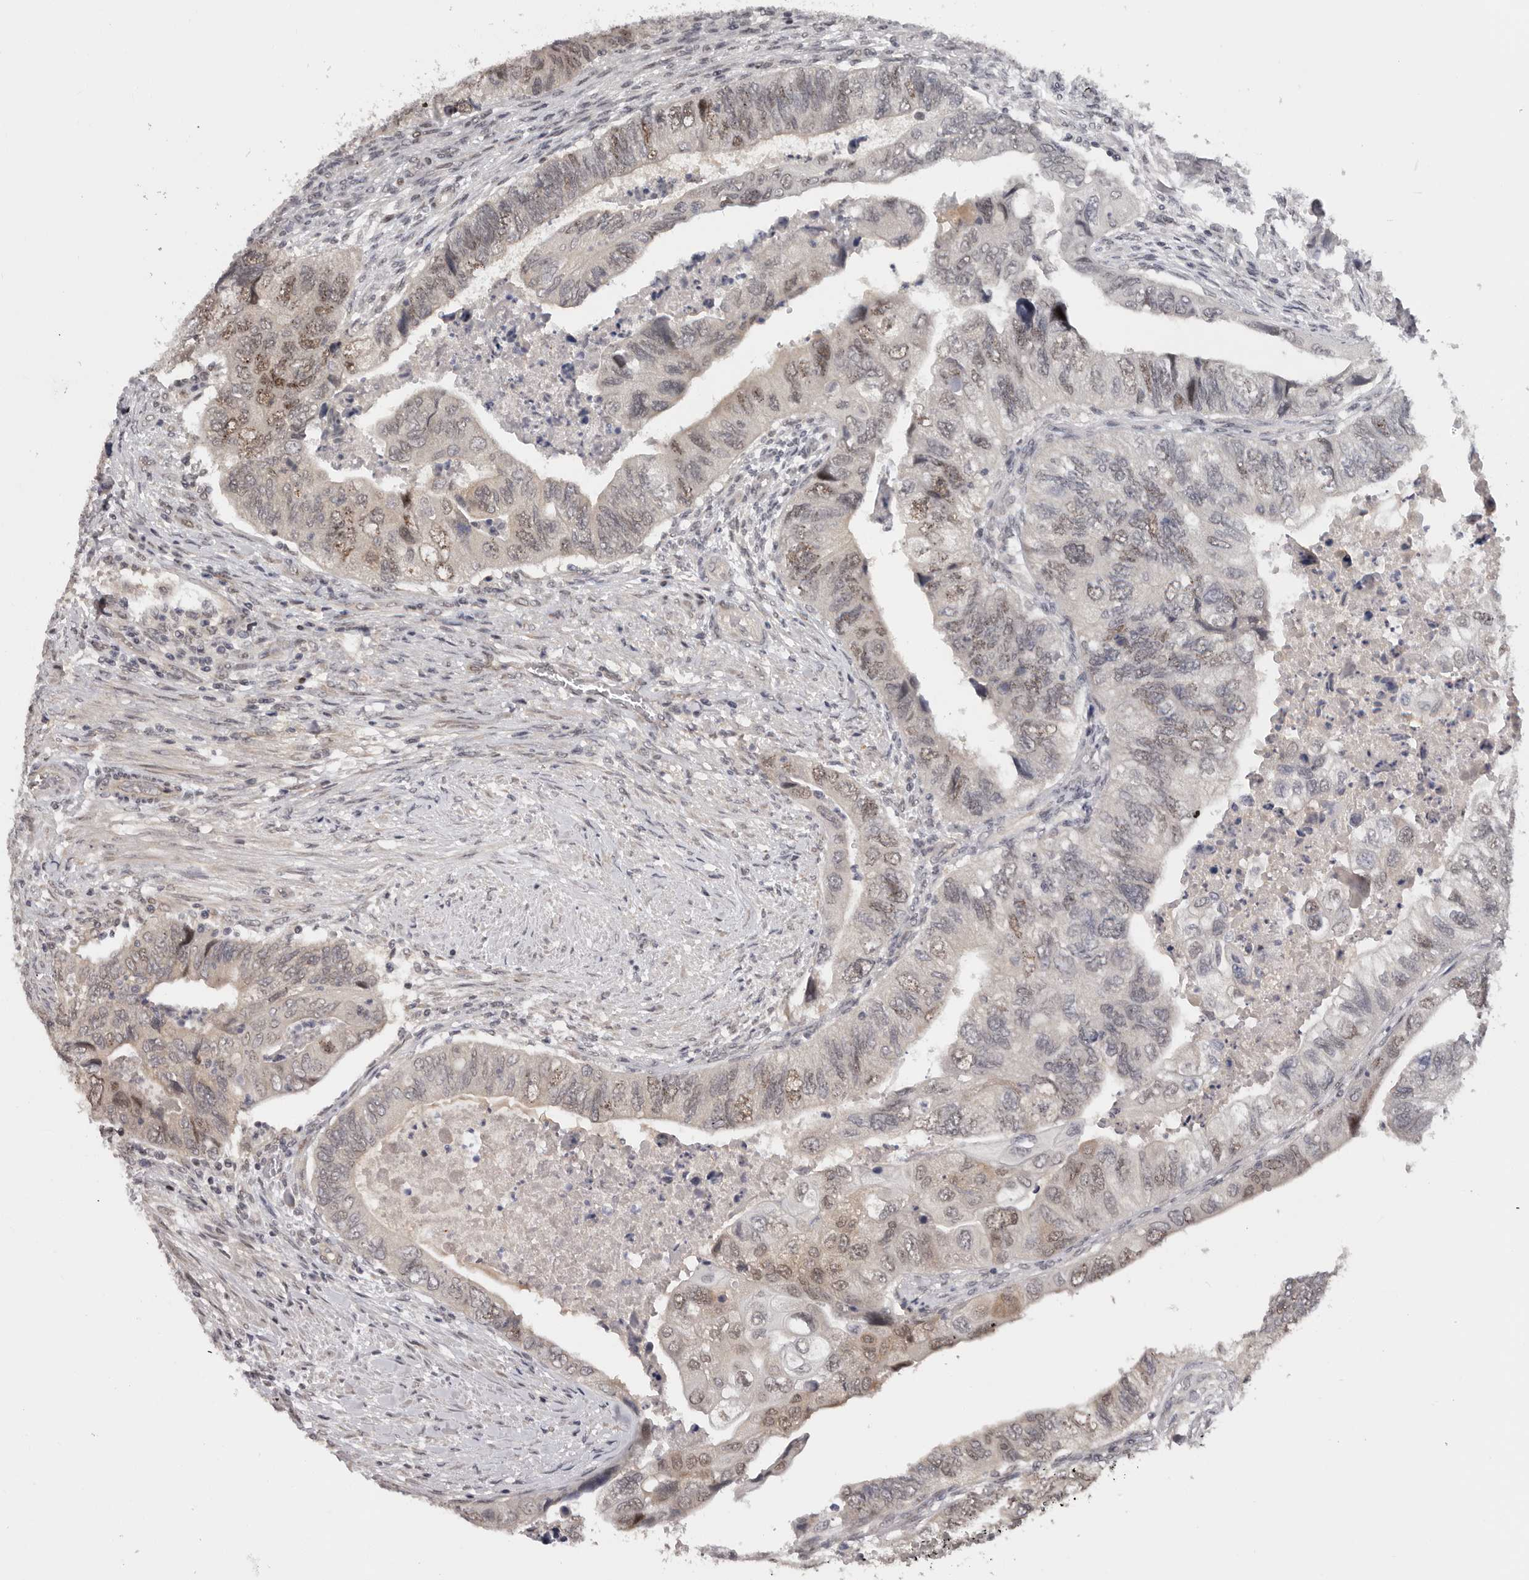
{"staining": {"intensity": "moderate", "quantity": "<25%", "location": "nuclear"}, "tissue": "colorectal cancer", "cell_type": "Tumor cells", "image_type": "cancer", "snomed": [{"axis": "morphology", "description": "Adenocarcinoma, NOS"}, {"axis": "topography", "description": "Rectum"}], "caption": "A micrograph of human colorectal cancer stained for a protein demonstrates moderate nuclear brown staining in tumor cells.", "gene": "TBX5", "patient": {"sex": "male", "age": 63}}